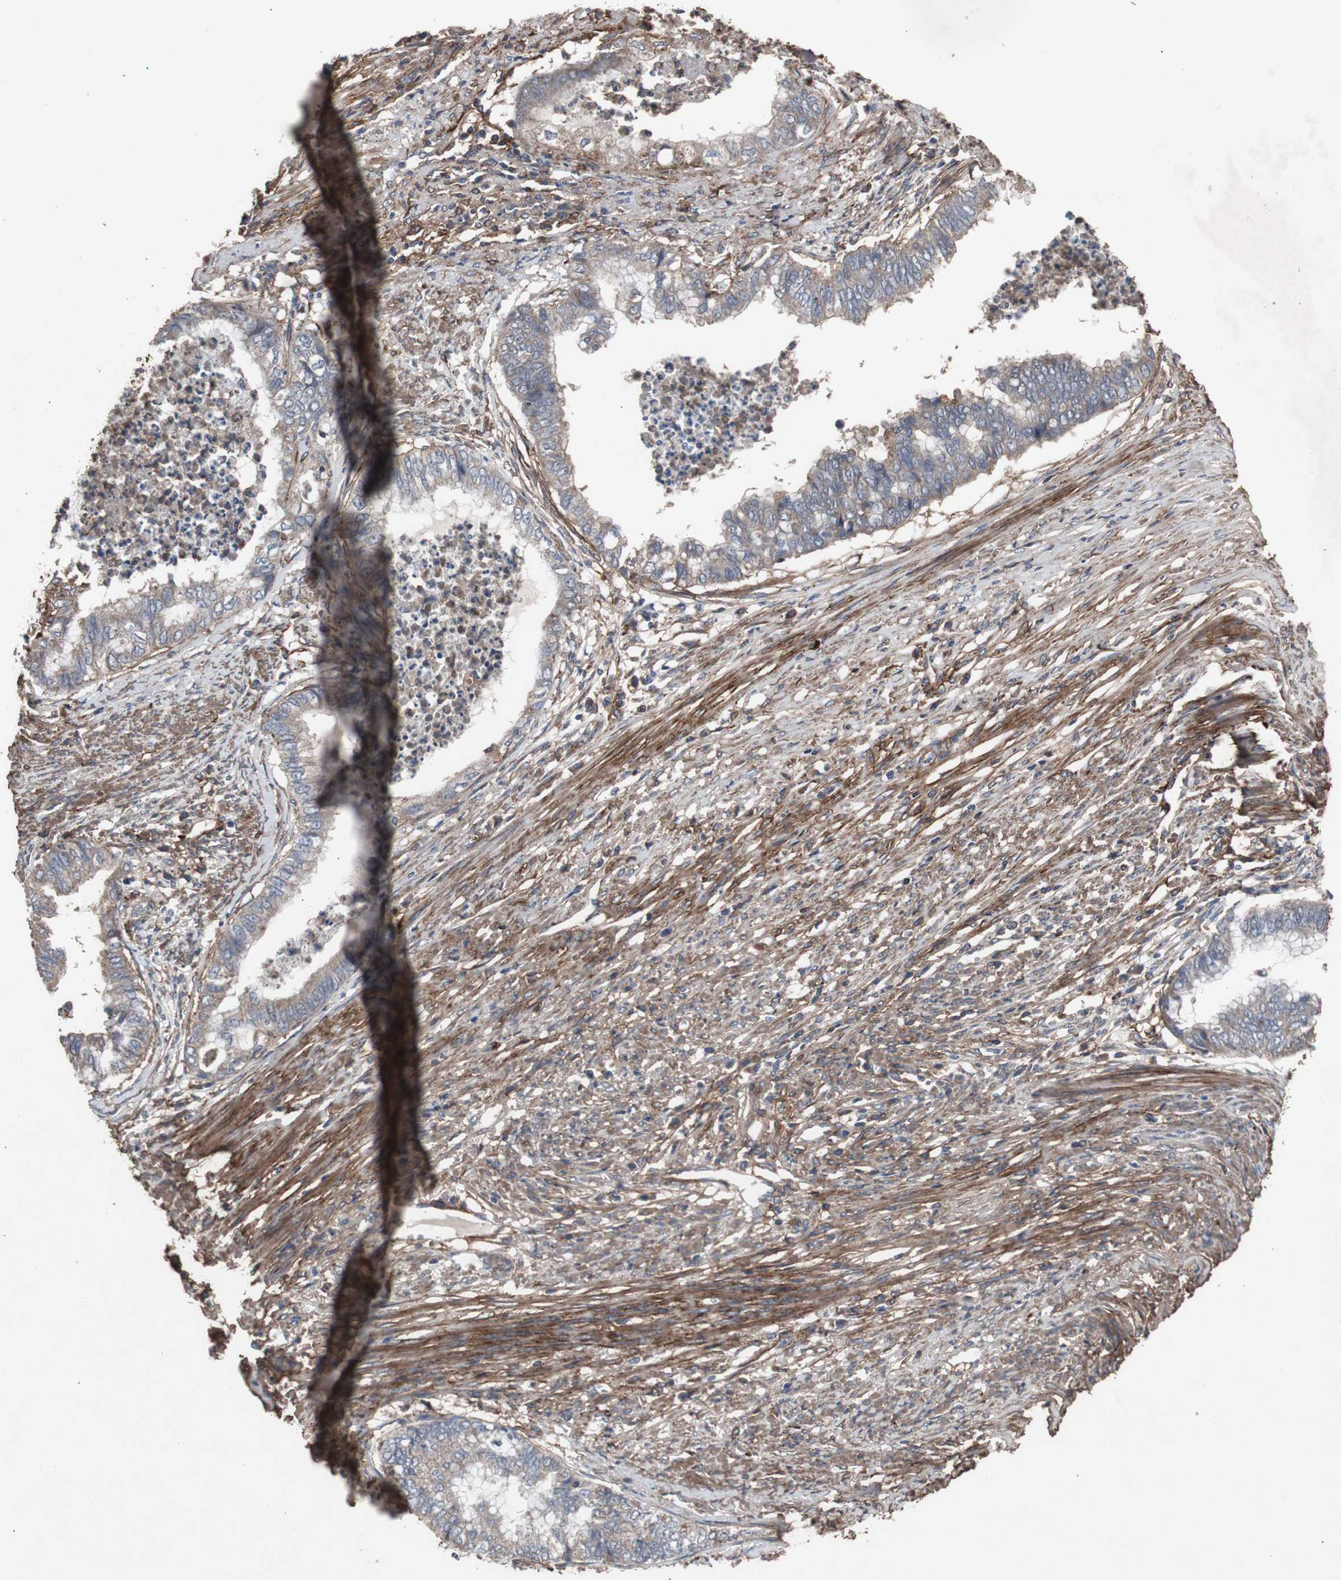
{"staining": {"intensity": "weak", "quantity": ">75%", "location": "cytoplasmic/membranous"}, "tissue": "endometrial cancer", "cell_type": "Tumor cells", "image_type": "cancer", "snomed": [{"axis": "morphology", "description": "Adenocarcinoma, NOS"}, {"axis": "topography", "description": "Endometrium"}], "caption": "A brown stain highlights weak cytoplasmic/membranous expression of a protein in human endometrial adenocarcinoma tumor cells.", "gene": "COL6A2", "patient": {"sex": "female", "age": 79}}